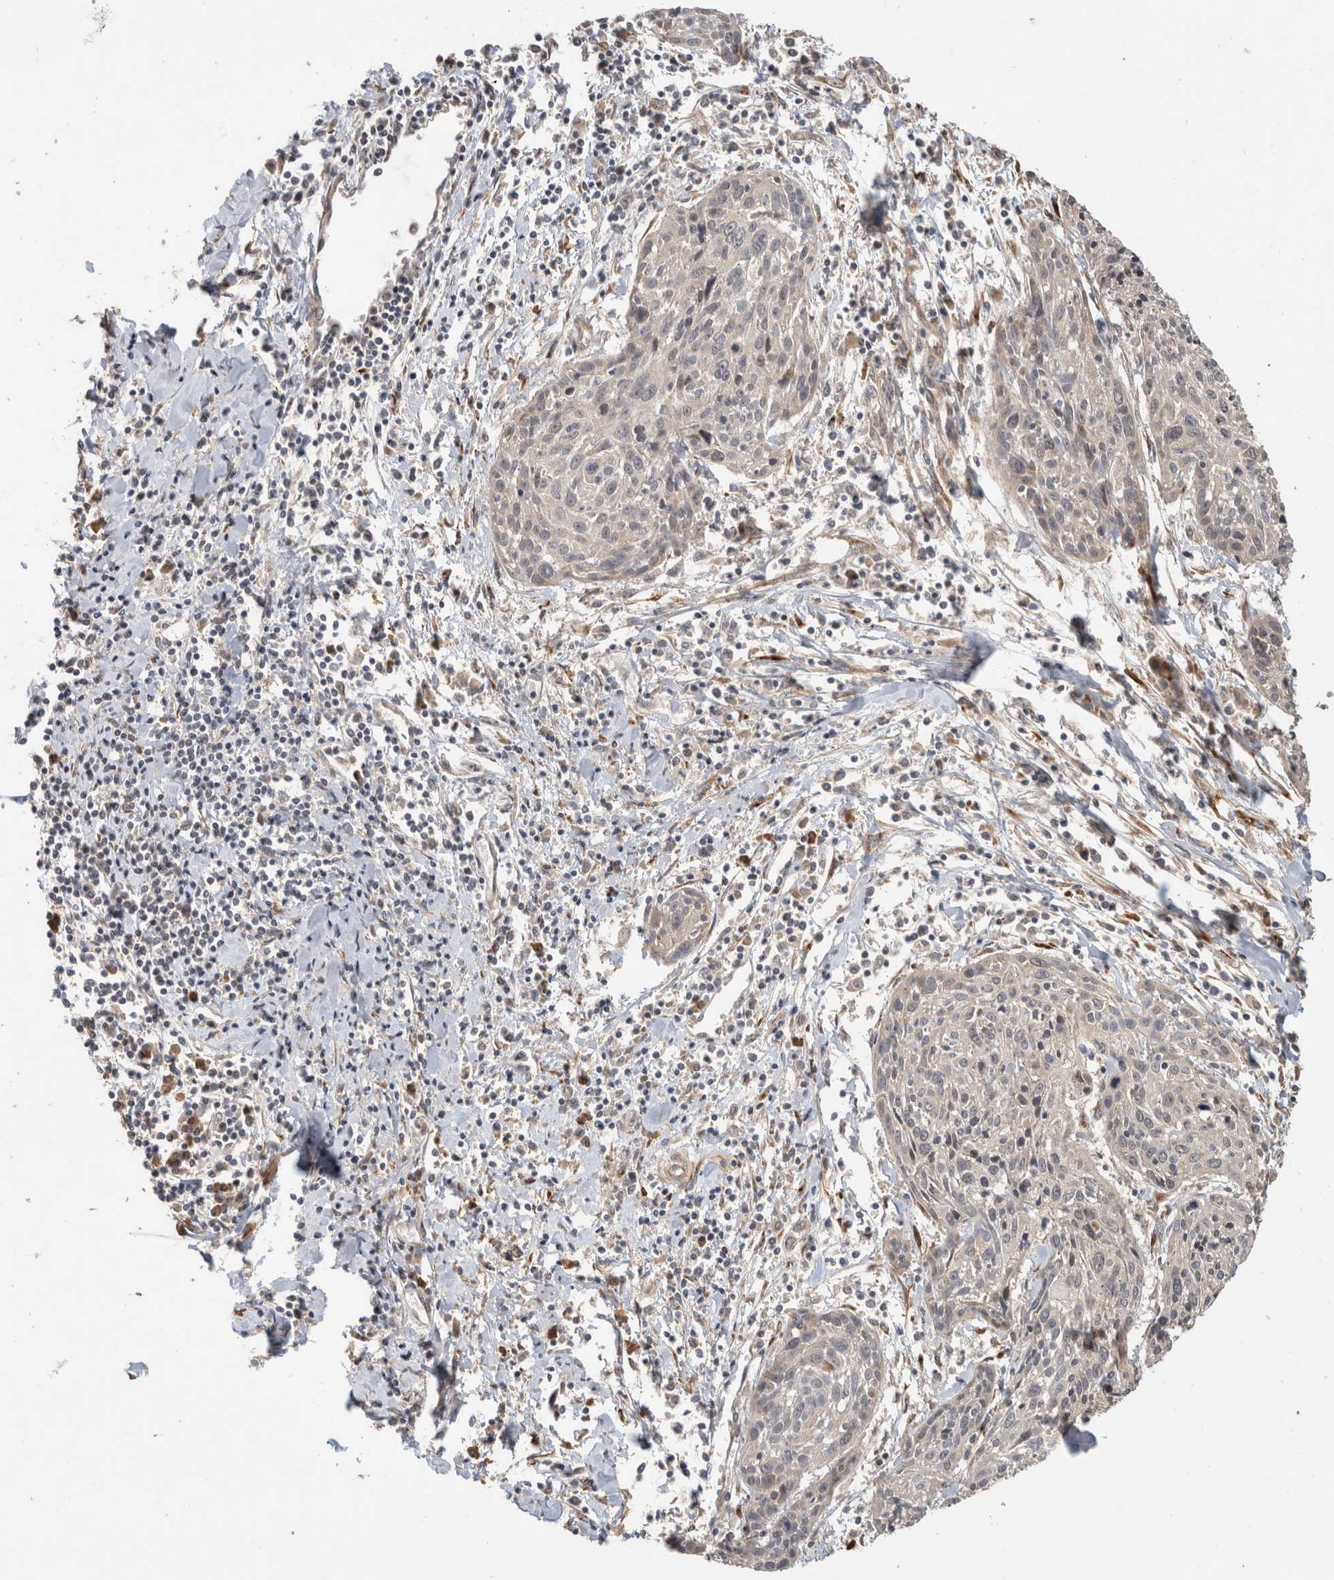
{"staining": {"intensity": "negative", "quantity": "none", "location": "none"}, "tissue": "cervical cancer", "cell_type": "Tumor cells", "image_type": "cancer", "snomed": [{"axis": "morphology", "description": "Squamous cell carcinoma, NOS"}, {"axis": "topography", "description": "Cervix"}], "caption": "Tumor cells show no significant protein staining in cervical cancer (squamous cell carcinoma). The staining is performed using DAB (3,3'-diaminobenzidine) brown chromogen with nuclei counter-stained in using hematoxylin.", "gene": "PCDHB15", "patient": {"sex": "female", "age": 51}}